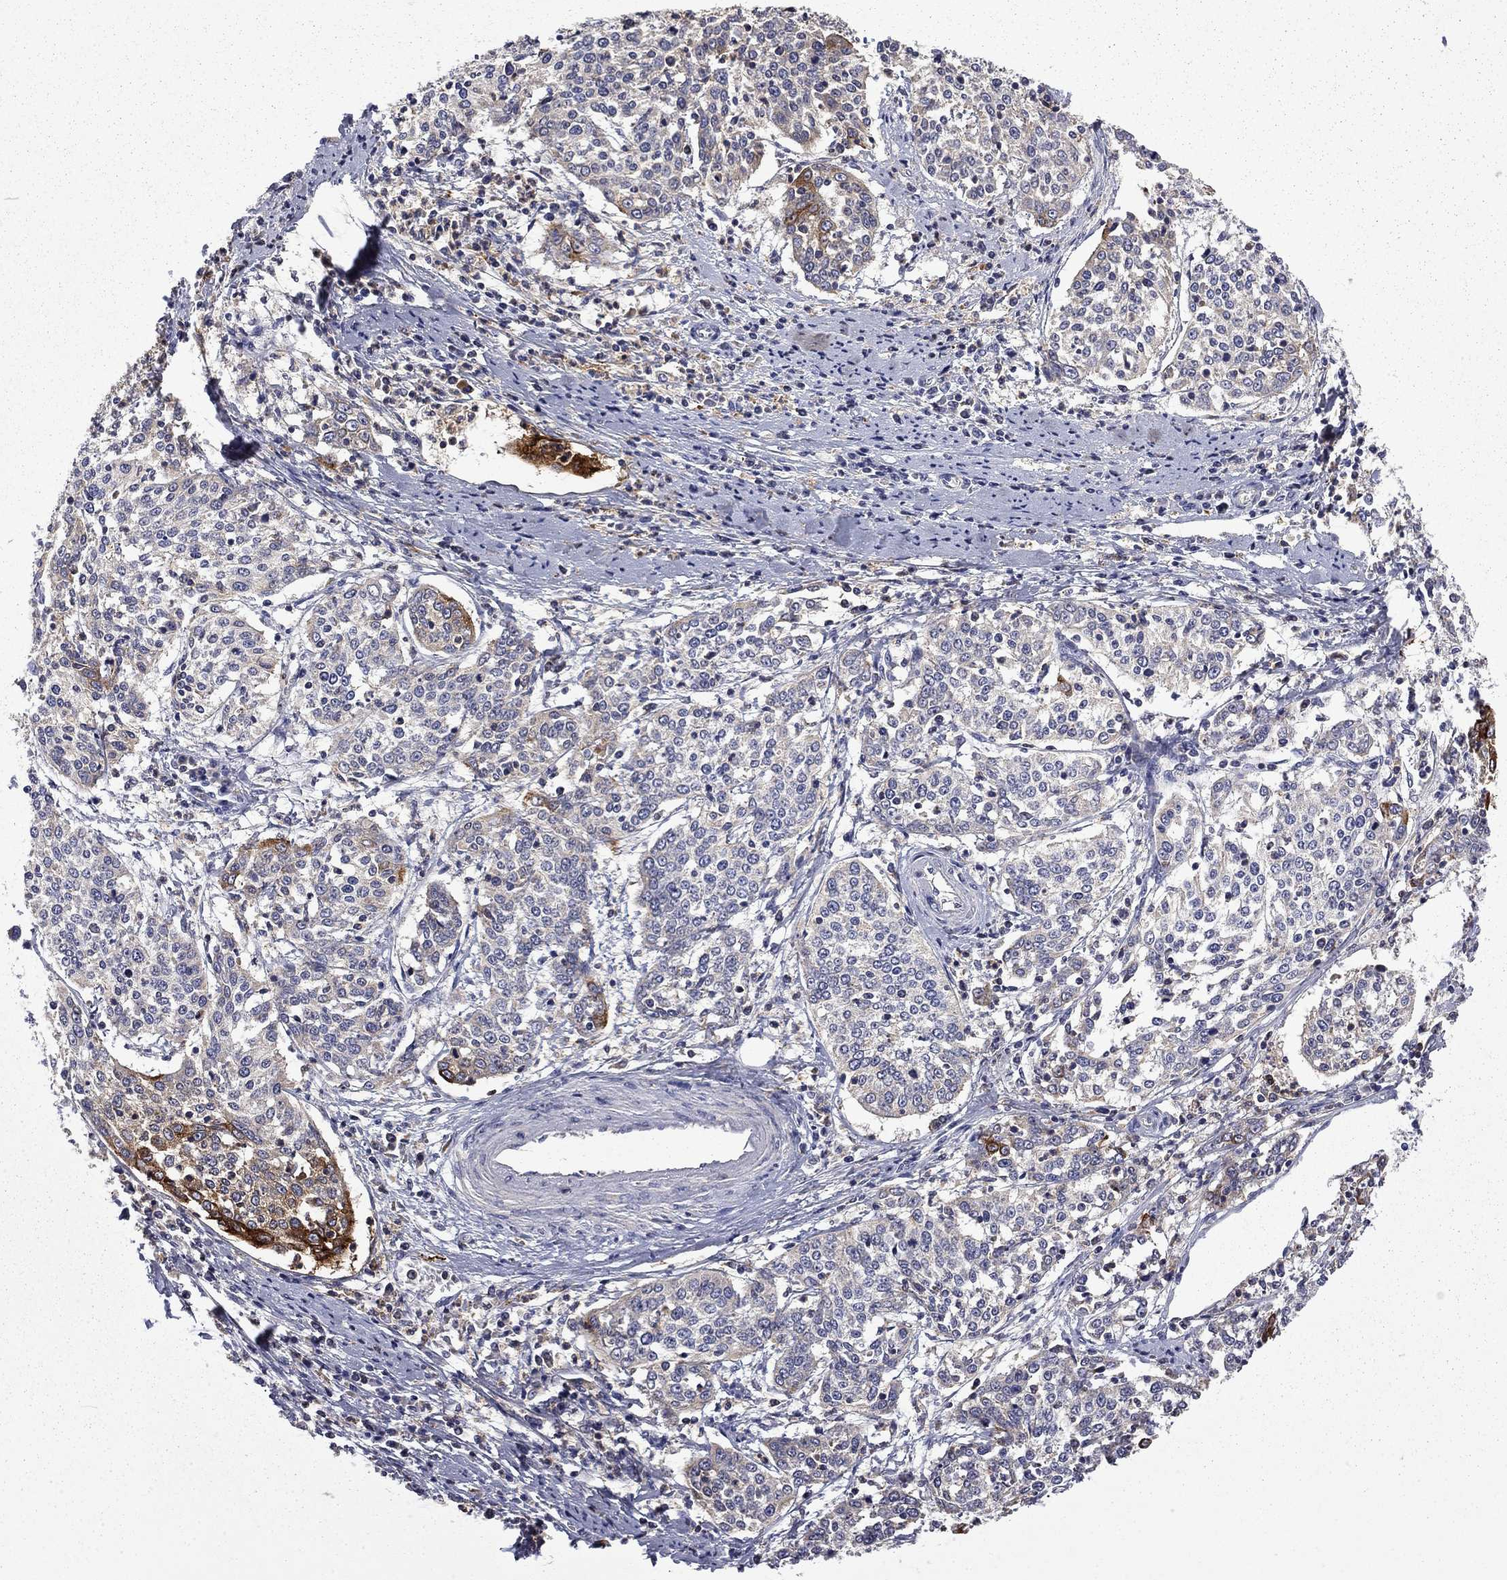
{"staining": {"intensity": "strong", "quantity": "<25%", "location": "cytoplasmic/membranous"}, "tissue": "cervical cancer", "cell_type": "Tumor cells", "image_type": "cancer", "snomed": [{"axis": "morphology", "description": "Squamous cell carcinoma, NOS"}, {"axis": "topography", "description": "Cervix"}], "caption": "The histopathology image exhibits staining of cervical squamous cell carcinoma, revealing strong cytoplasmic/membranous protein positivity (brown color) within tumor cells. (Stains: DAB in brown, nuclei in blue, Microscopy: brightfield microscopy at high magnification).", "gene": "CEACAM7", "patient": {"sex": "female", "age": 41}}